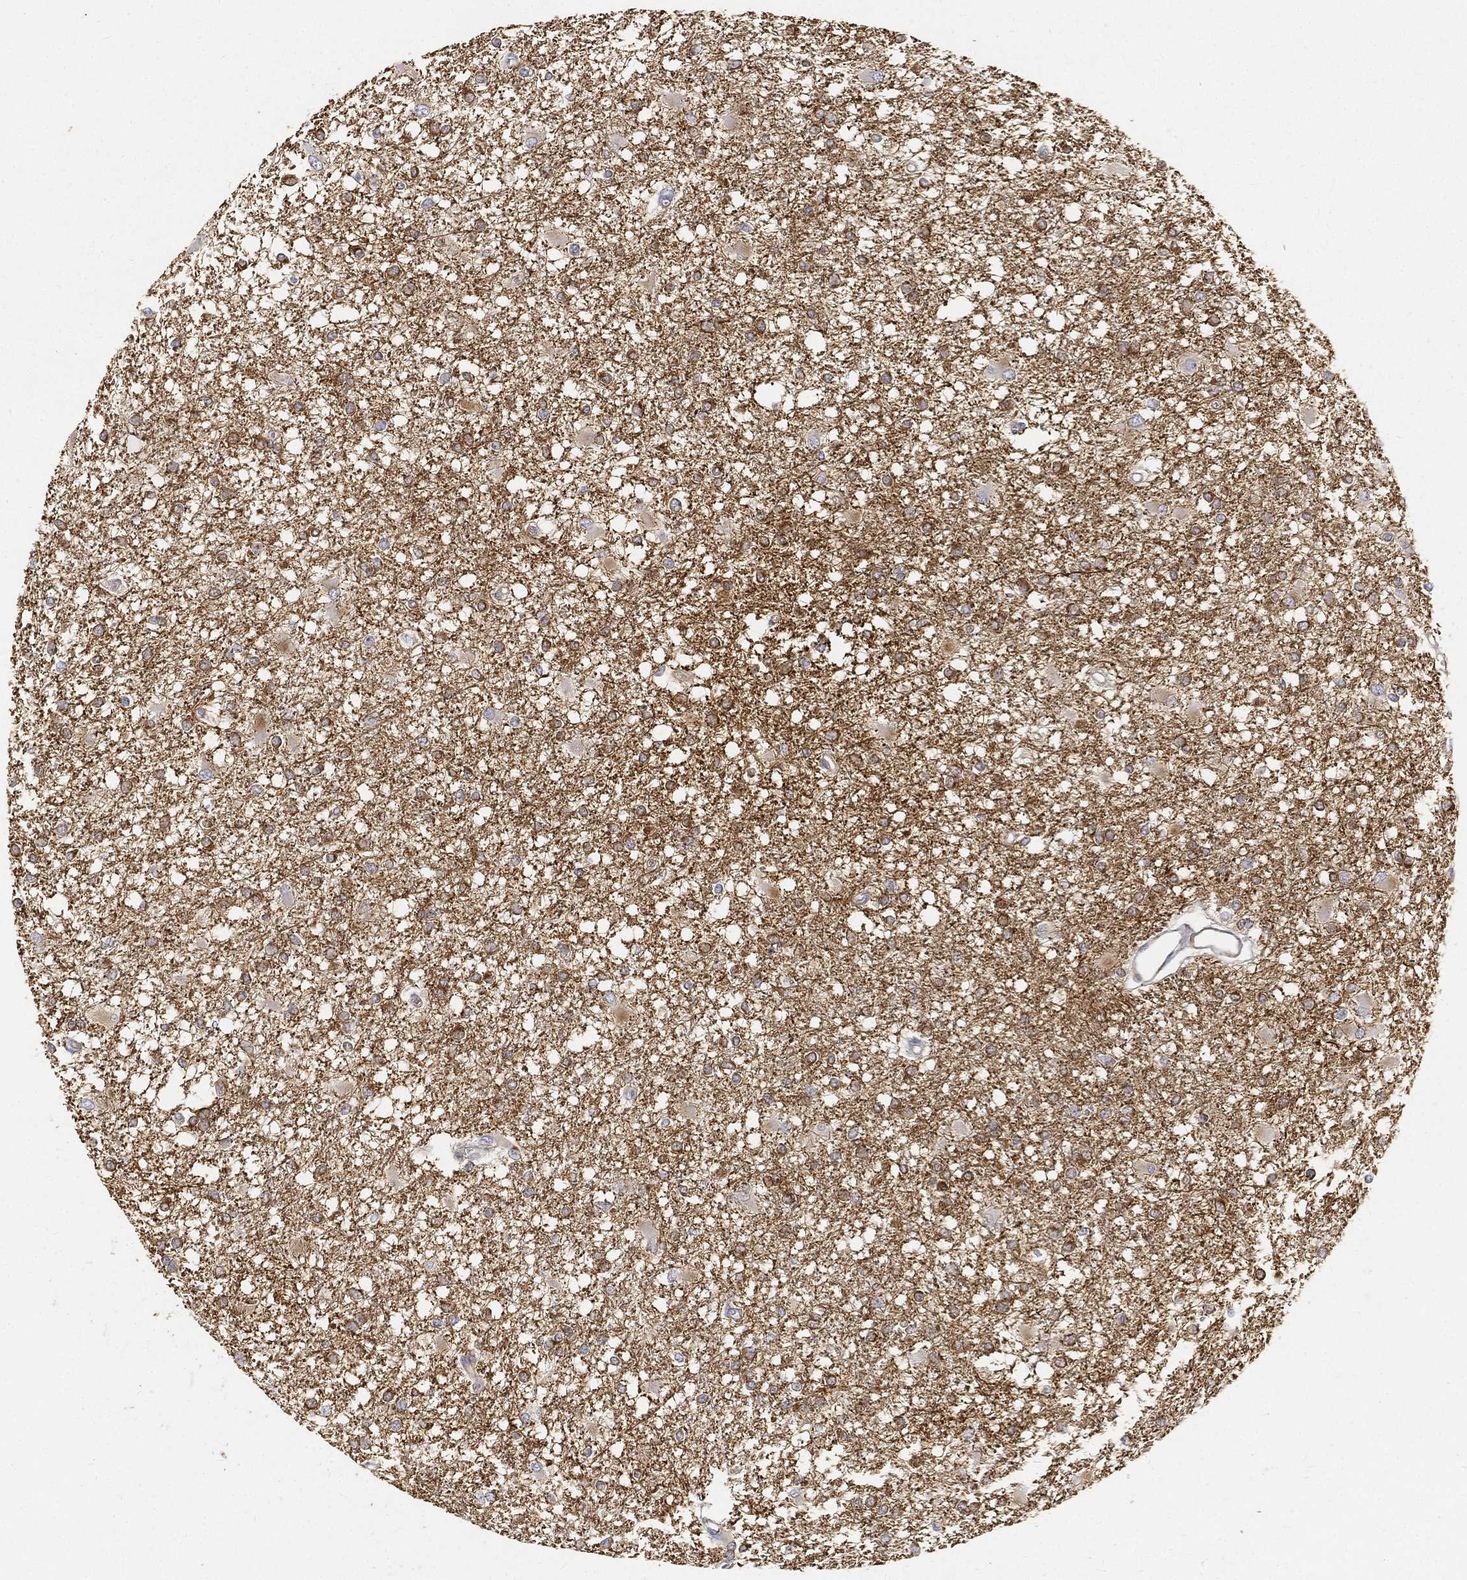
{"staining": {"intensity": "strong", "quantity": "25%-75%", "location": "cytoplasmic/membranous"}, "tissue": "glioma", "cell_type": "Tumor cells", "image_type": "cancer", "snomed": [{"axis": "morphology", "description": "Glioma, malignant, High grade"}, {"axis": "topography", "description": "Cerebral cortex"}], "caption": "DAB (3,3'-diaminobenzidine) immunohistochemical staining of human high-grade glioma (malignant) exhibits strong cytoplasmic/membranous protein positivity in approximately 25%-75% of tumor cells. (brown staining indicates protein expression, while blue staining denotes nuclei).", "gene": "TMEM25", "patient": {"sex": "male", "age": 79}}